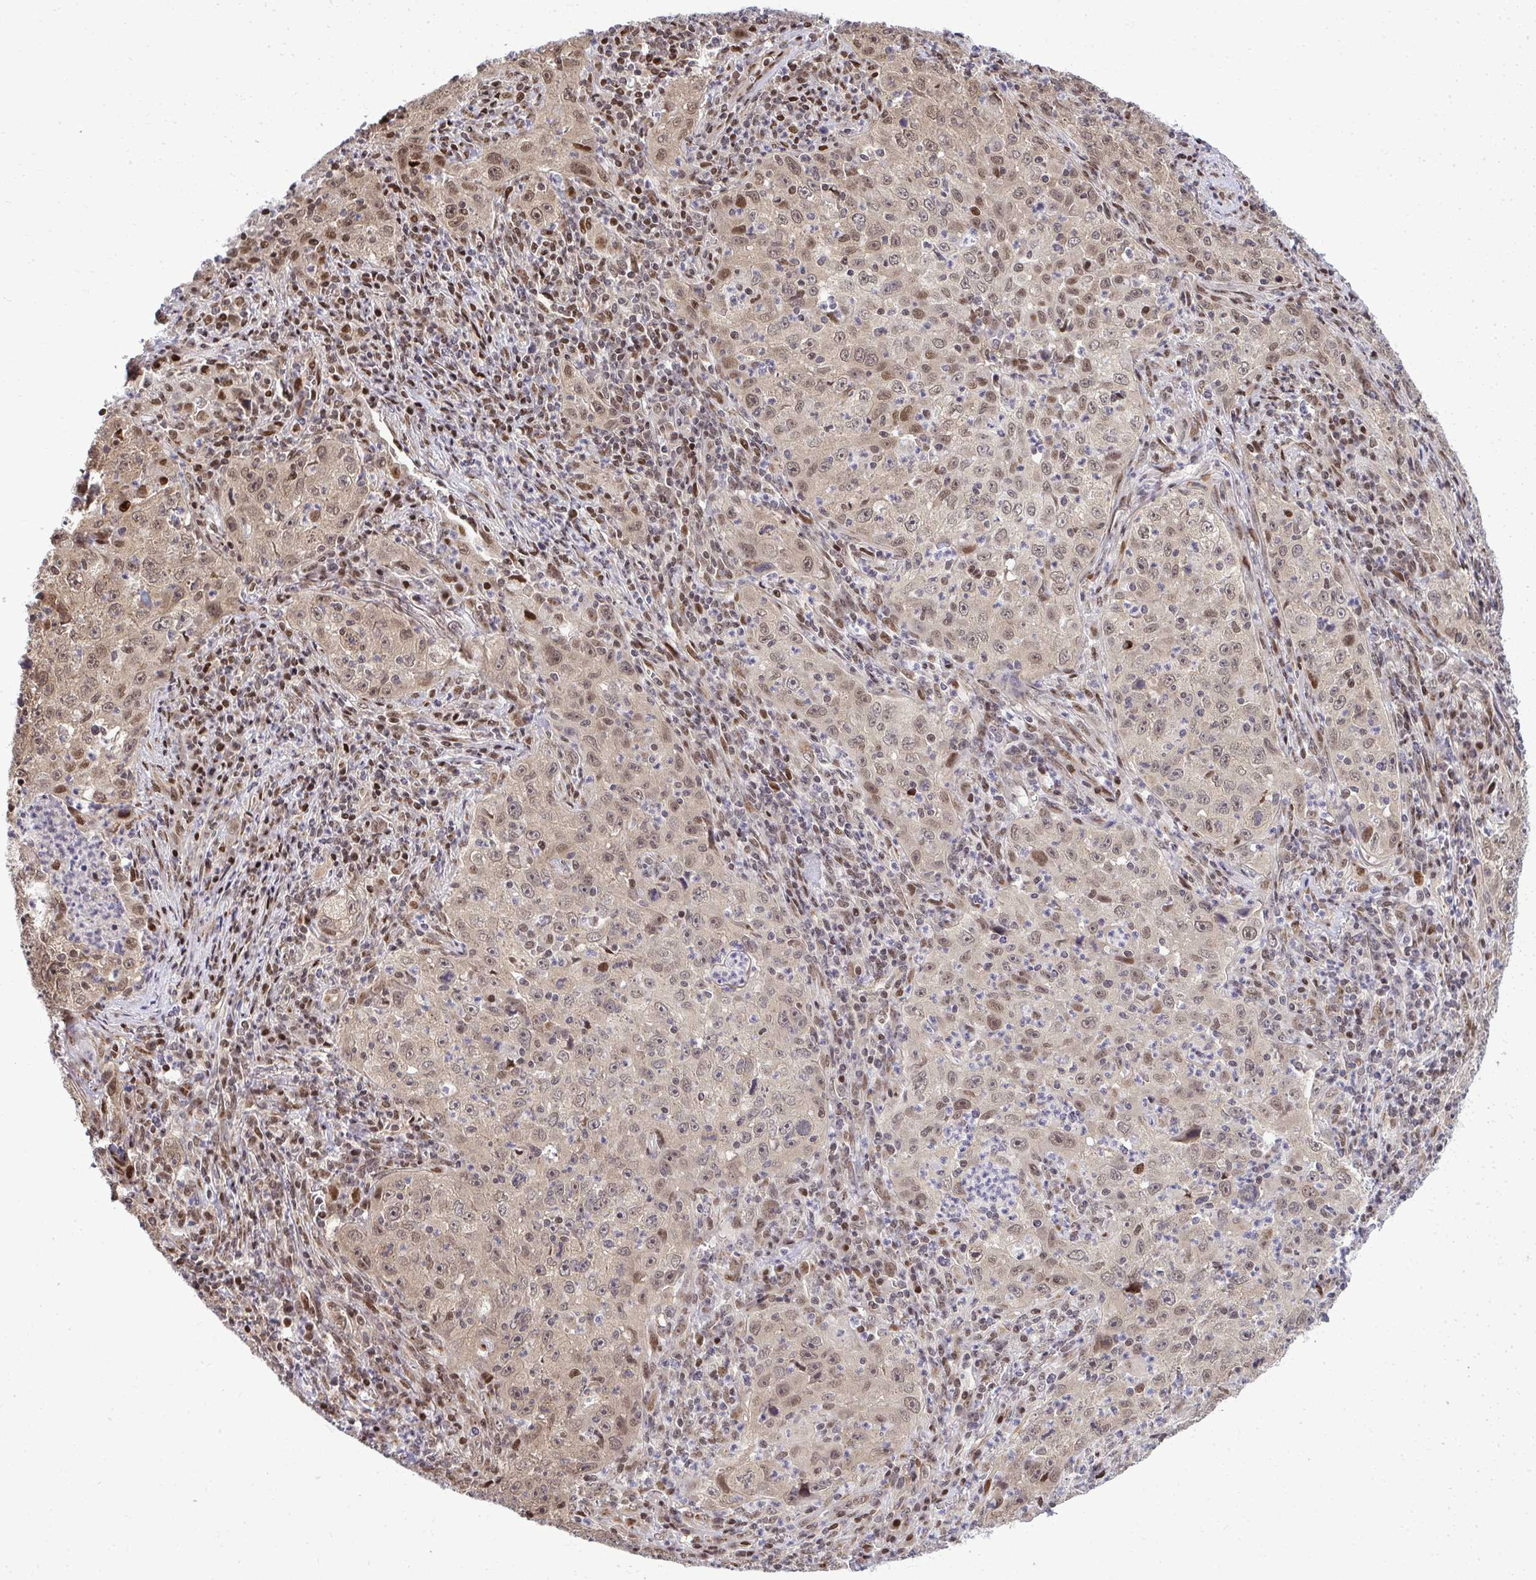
{"staining": {"intensity": "moderate", "quantity": "25%-75%", "location": "nuclear"}, "tissue": "lung cancer", "cell_type": "Tumor cells", "image_type": "cancer", "snomed": [{"axis": "morphology", "description": "Squamous cell carcinoma, NOS"}, {"axis": "topography", "description": "Lung"}], "caption": "Brown immunohistochemical staining in human squamous cell carcinoma (lung) reveals moderate nuclear expression in about 25%-75% of tumor cells.", "gene": "PIGY", "patient": {"sex": "male", "age": 71}}